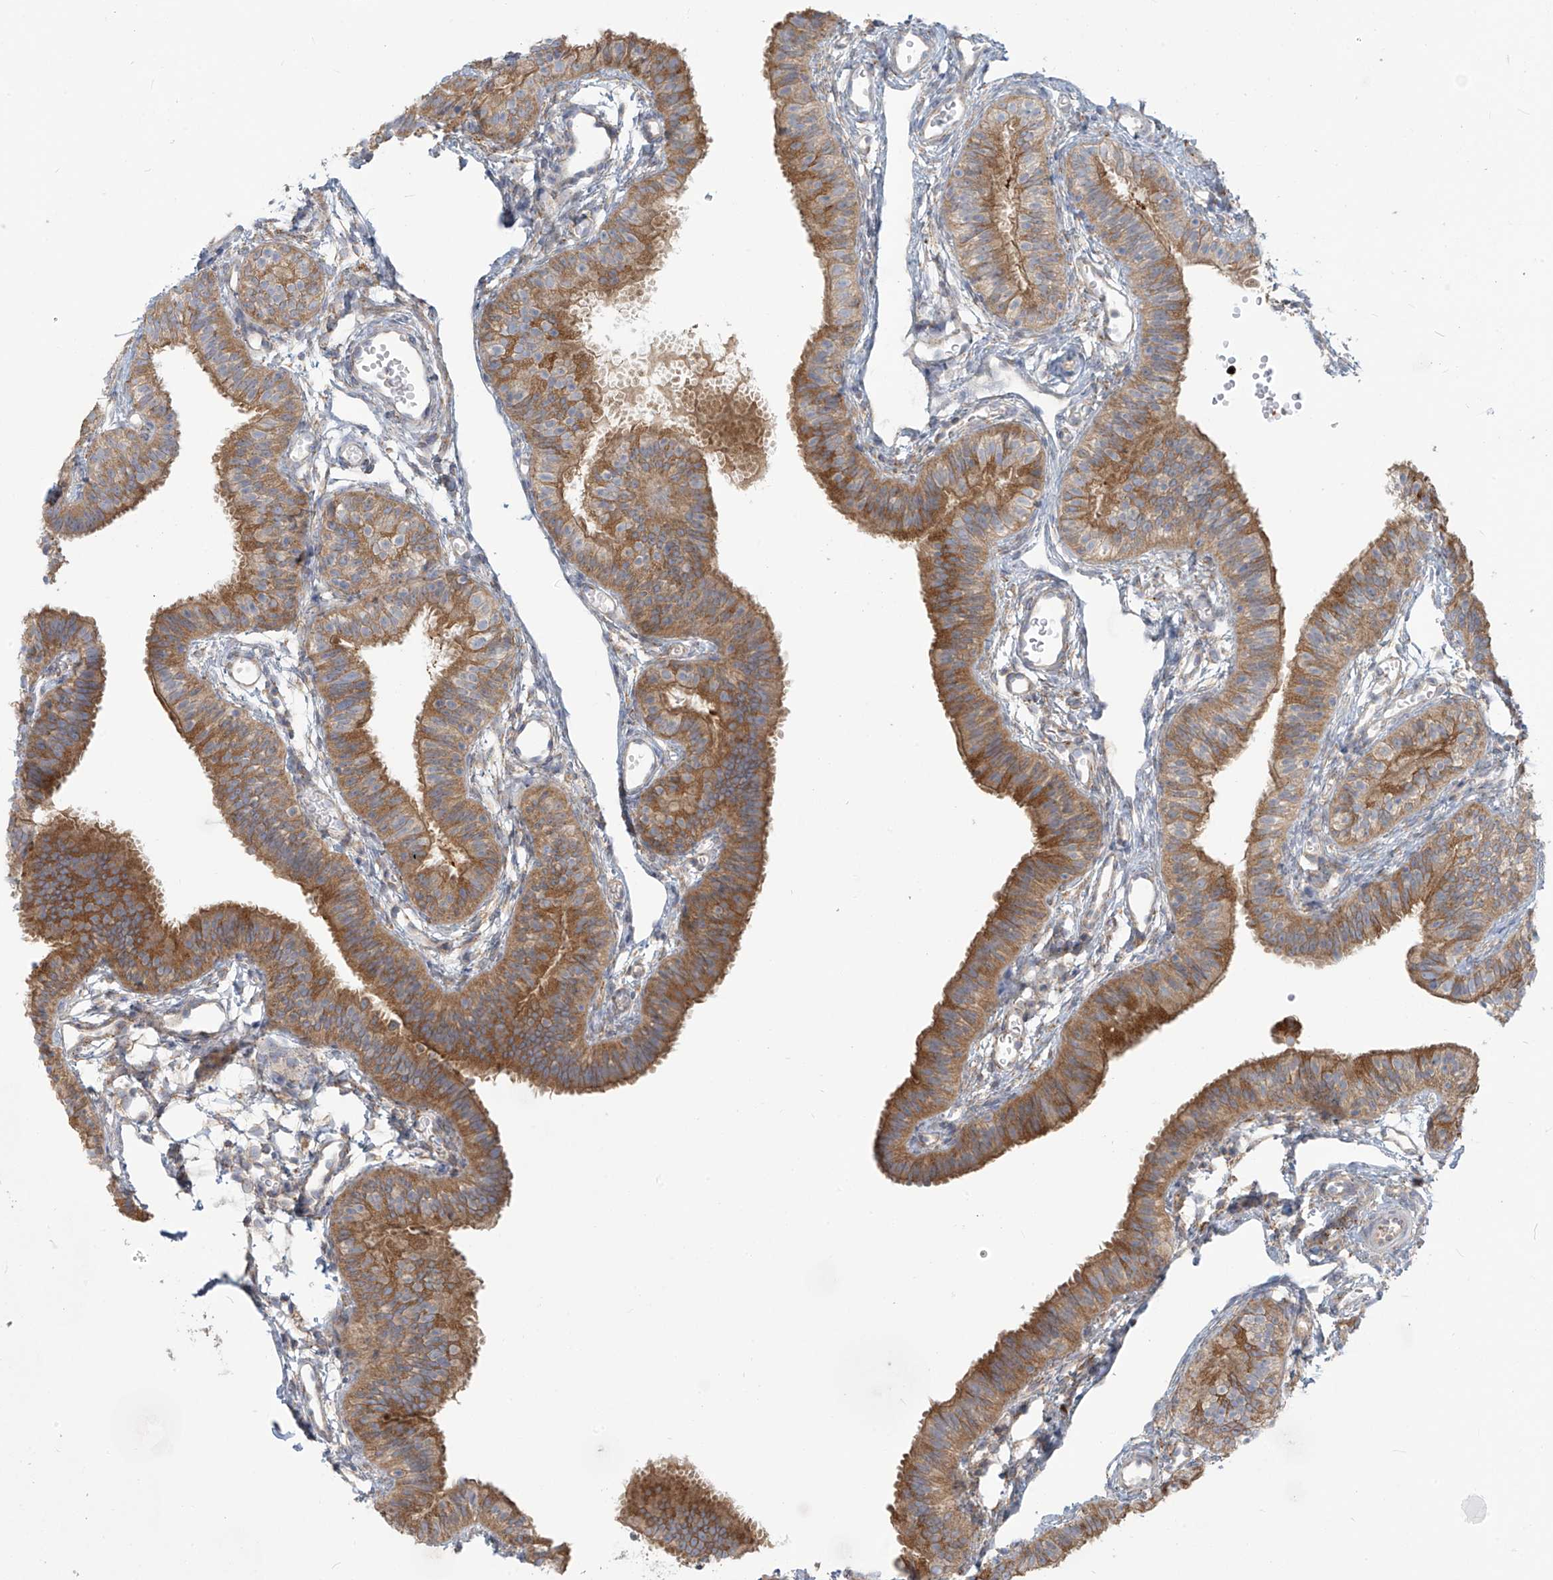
{"staining": {"intensity": "moderate", "quantity": ">75%", "location": "cytoplasmic/membranous"}, "tissue": "fallopian tube", "cell_type": "Glandular cells", "image_type": "normal", "snomed": [{"axis": "morphology", "description": "Normal tissue, NOS"}, {"axis": "topography", "description": "Fallopian tube"}], "caption": "Moderate cytoplasmic/membranous positivity is appreciated in about >75% of glandular cells in unremarkable fallopian tube.", "gene": "LZTS3", "patient": {"sex": "female", "age": 35}}